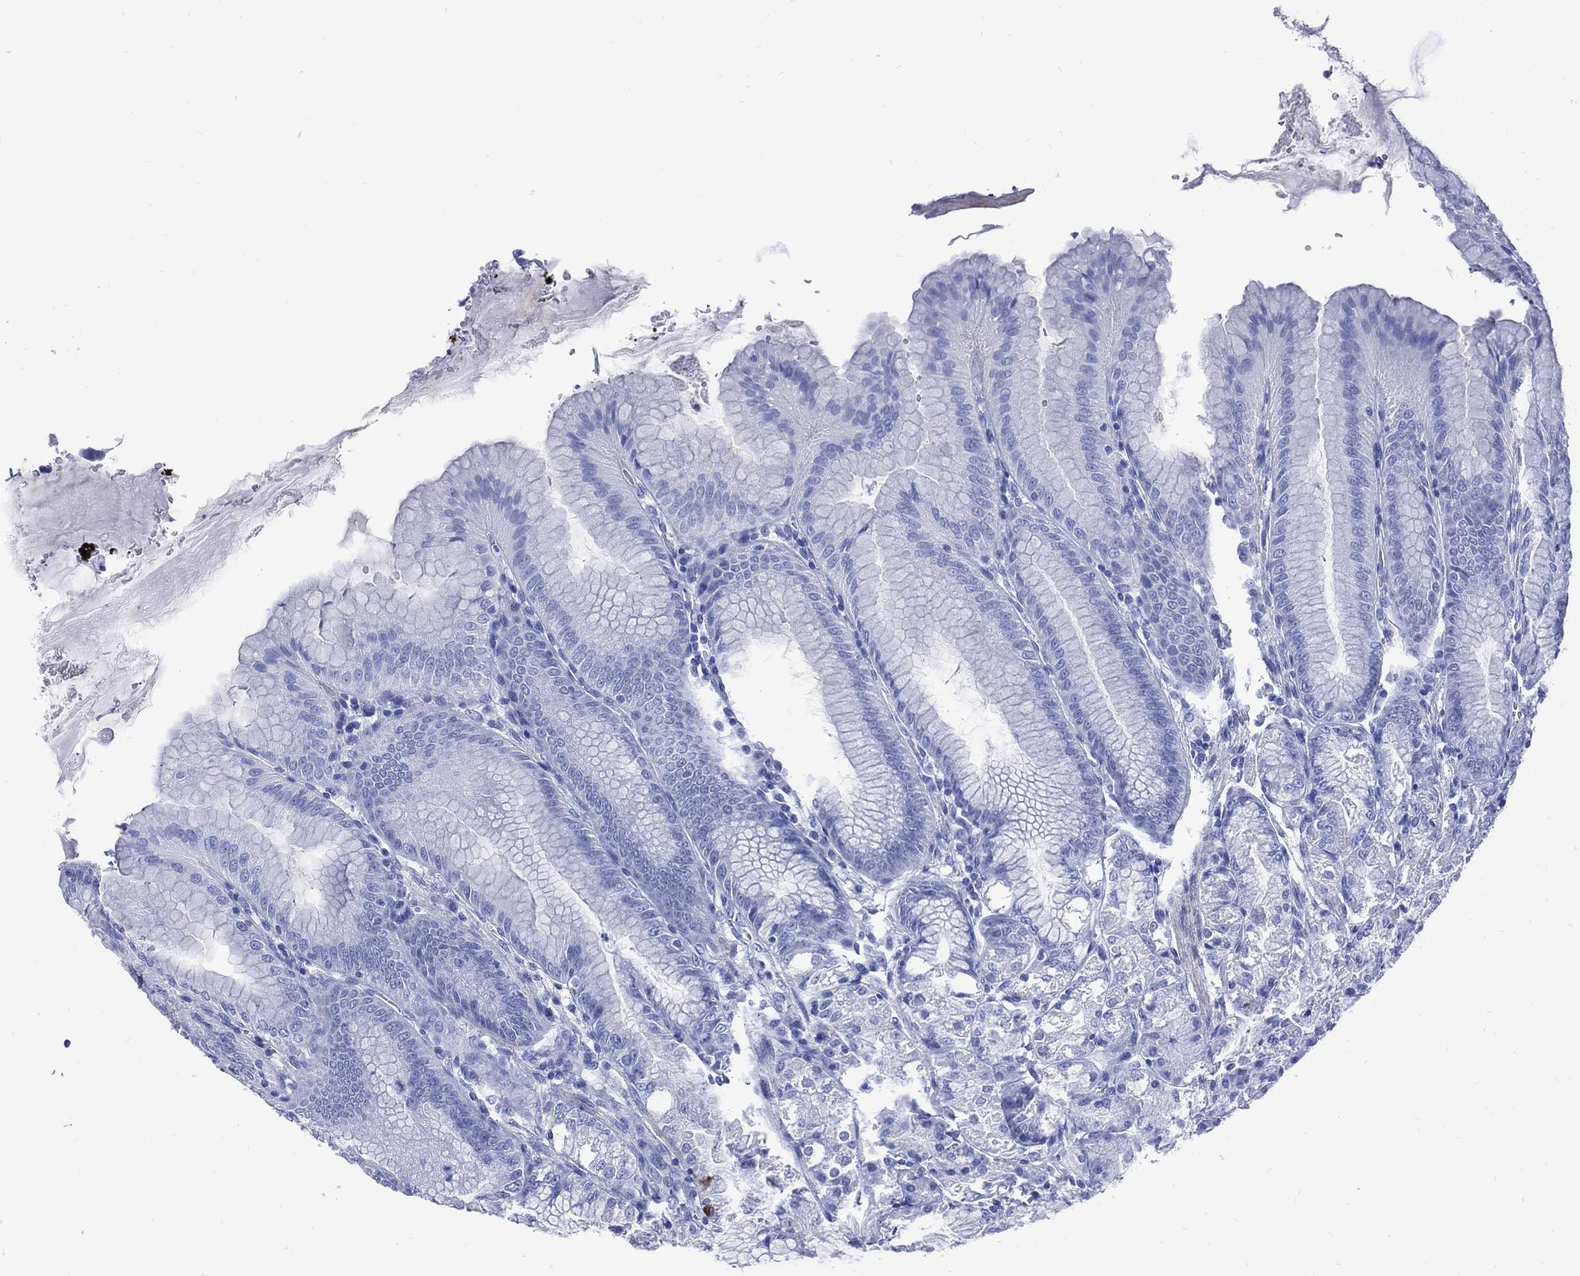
{"staining": {"intensity": "negative", "quantity": "none", "location": "none"}, "tissue": "stomach", "cell_type": "Glandular cells", "image_type": "normal", "snomed": [{"axis": "morphology", "description": "Normal tissue, NOS"}, {"axis": "topography", "description": "Stomach"}], "caption": "IHC of unremarkable human stomach exhibits no positivity in glandular cells. The staining is performed using DAB brown chromogen with nuclei counter-stained in using hematoxylin.", "gene": "SHCBP1L", "patient": {"sex": "male", "age": 71}}